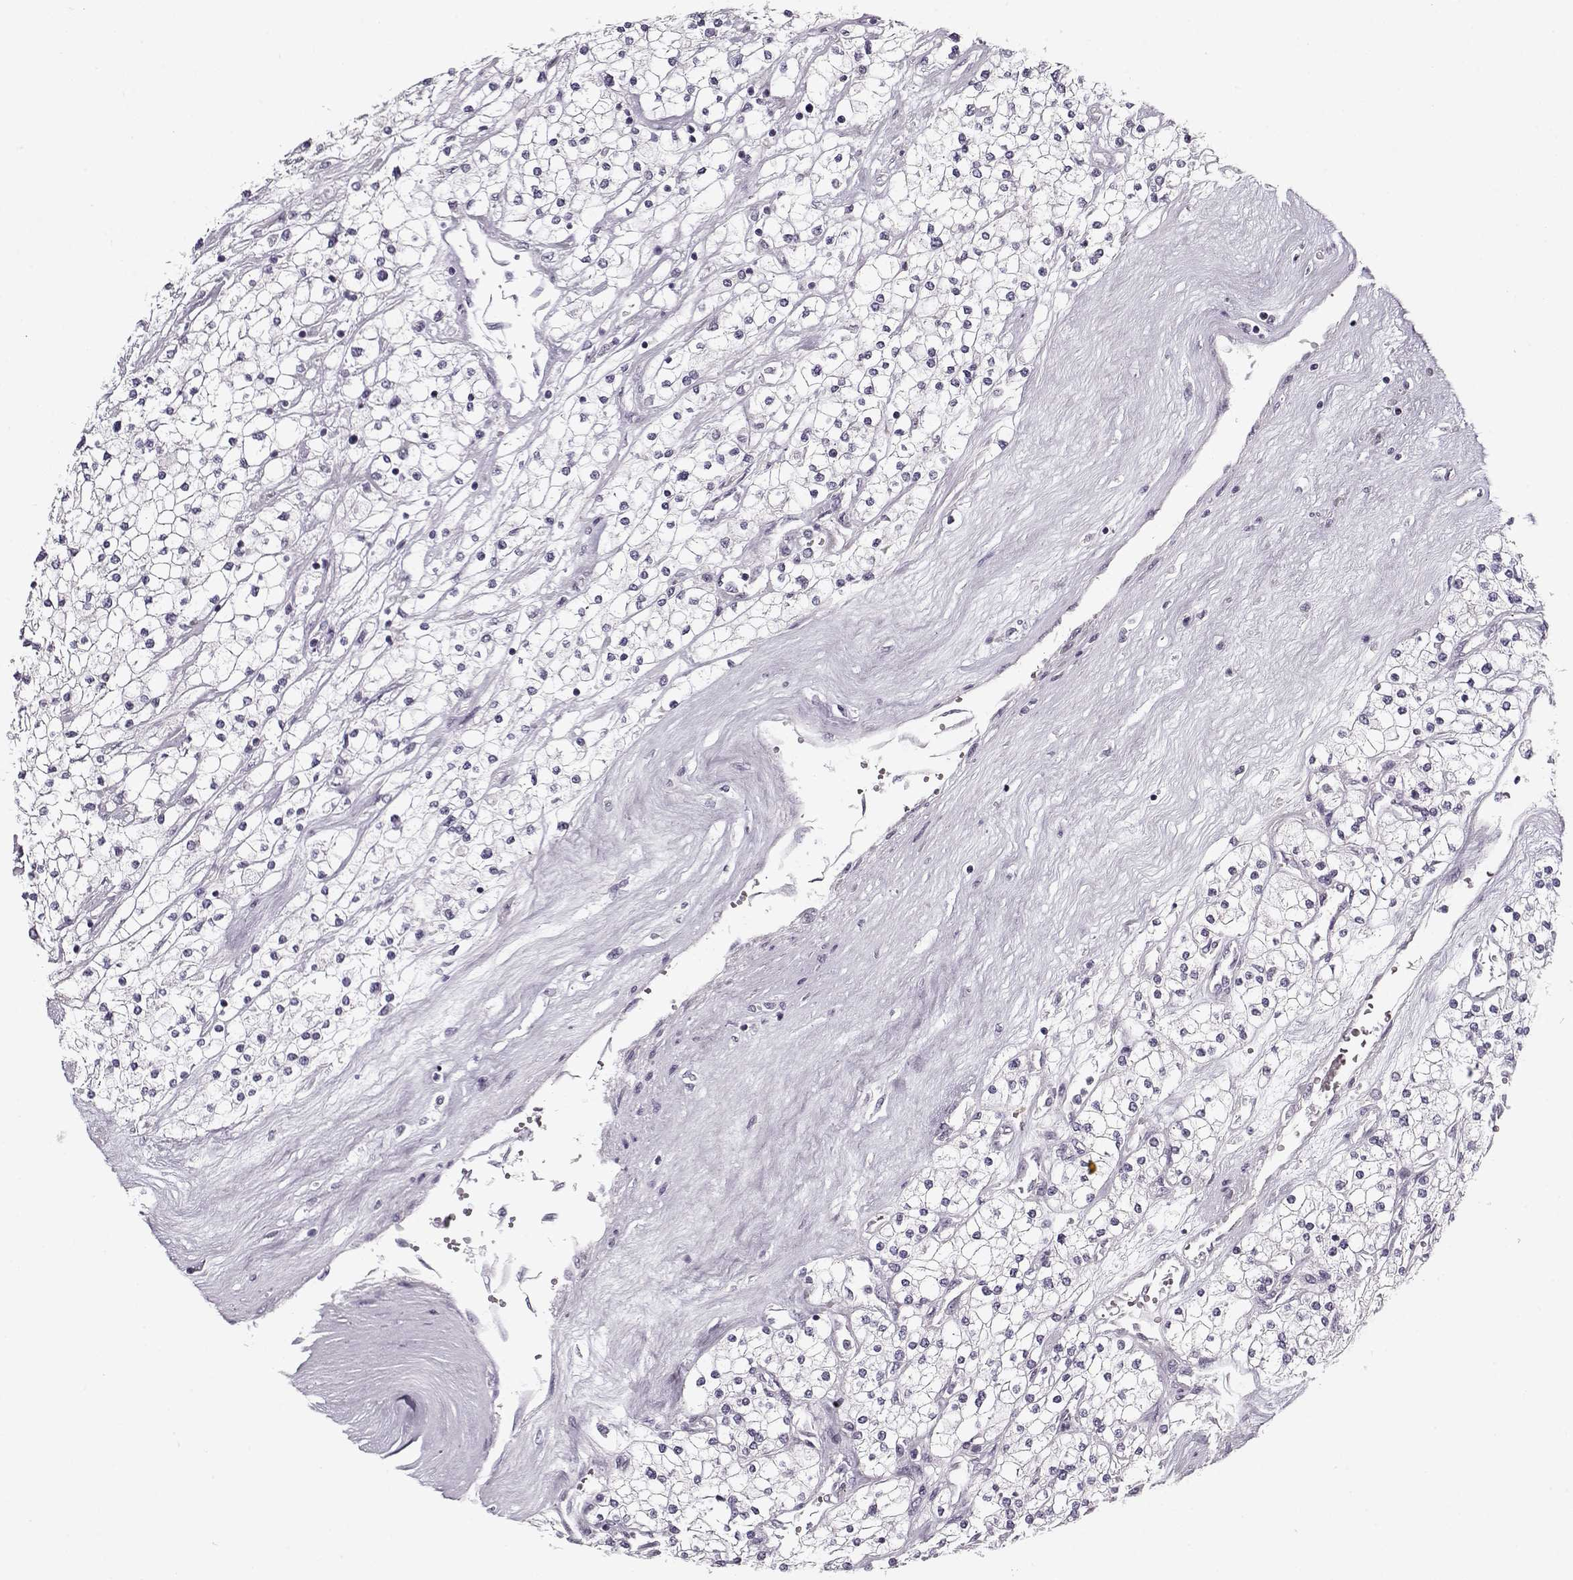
{"staining": {"intensity": "negative", "quantity": "none", "location": "none"}, "tissue": "renal cancer", "cell_type": "Tumor cells", "image_type": "cancer", "snomed": [{"axis": "morphology", "description": "Adenocarcinoma, NOS"}, {"axis": "topography", "description": "Kidney"}], "caption": "Photomicrograph shows no significant protein staining in tumor cells of renal adenocarcinoma. (DAB immunohistochemistry (IHC) with hematoxylin counter stain).", "gene": "PNMT", "patient": {"sex": "male", "age": 80}}